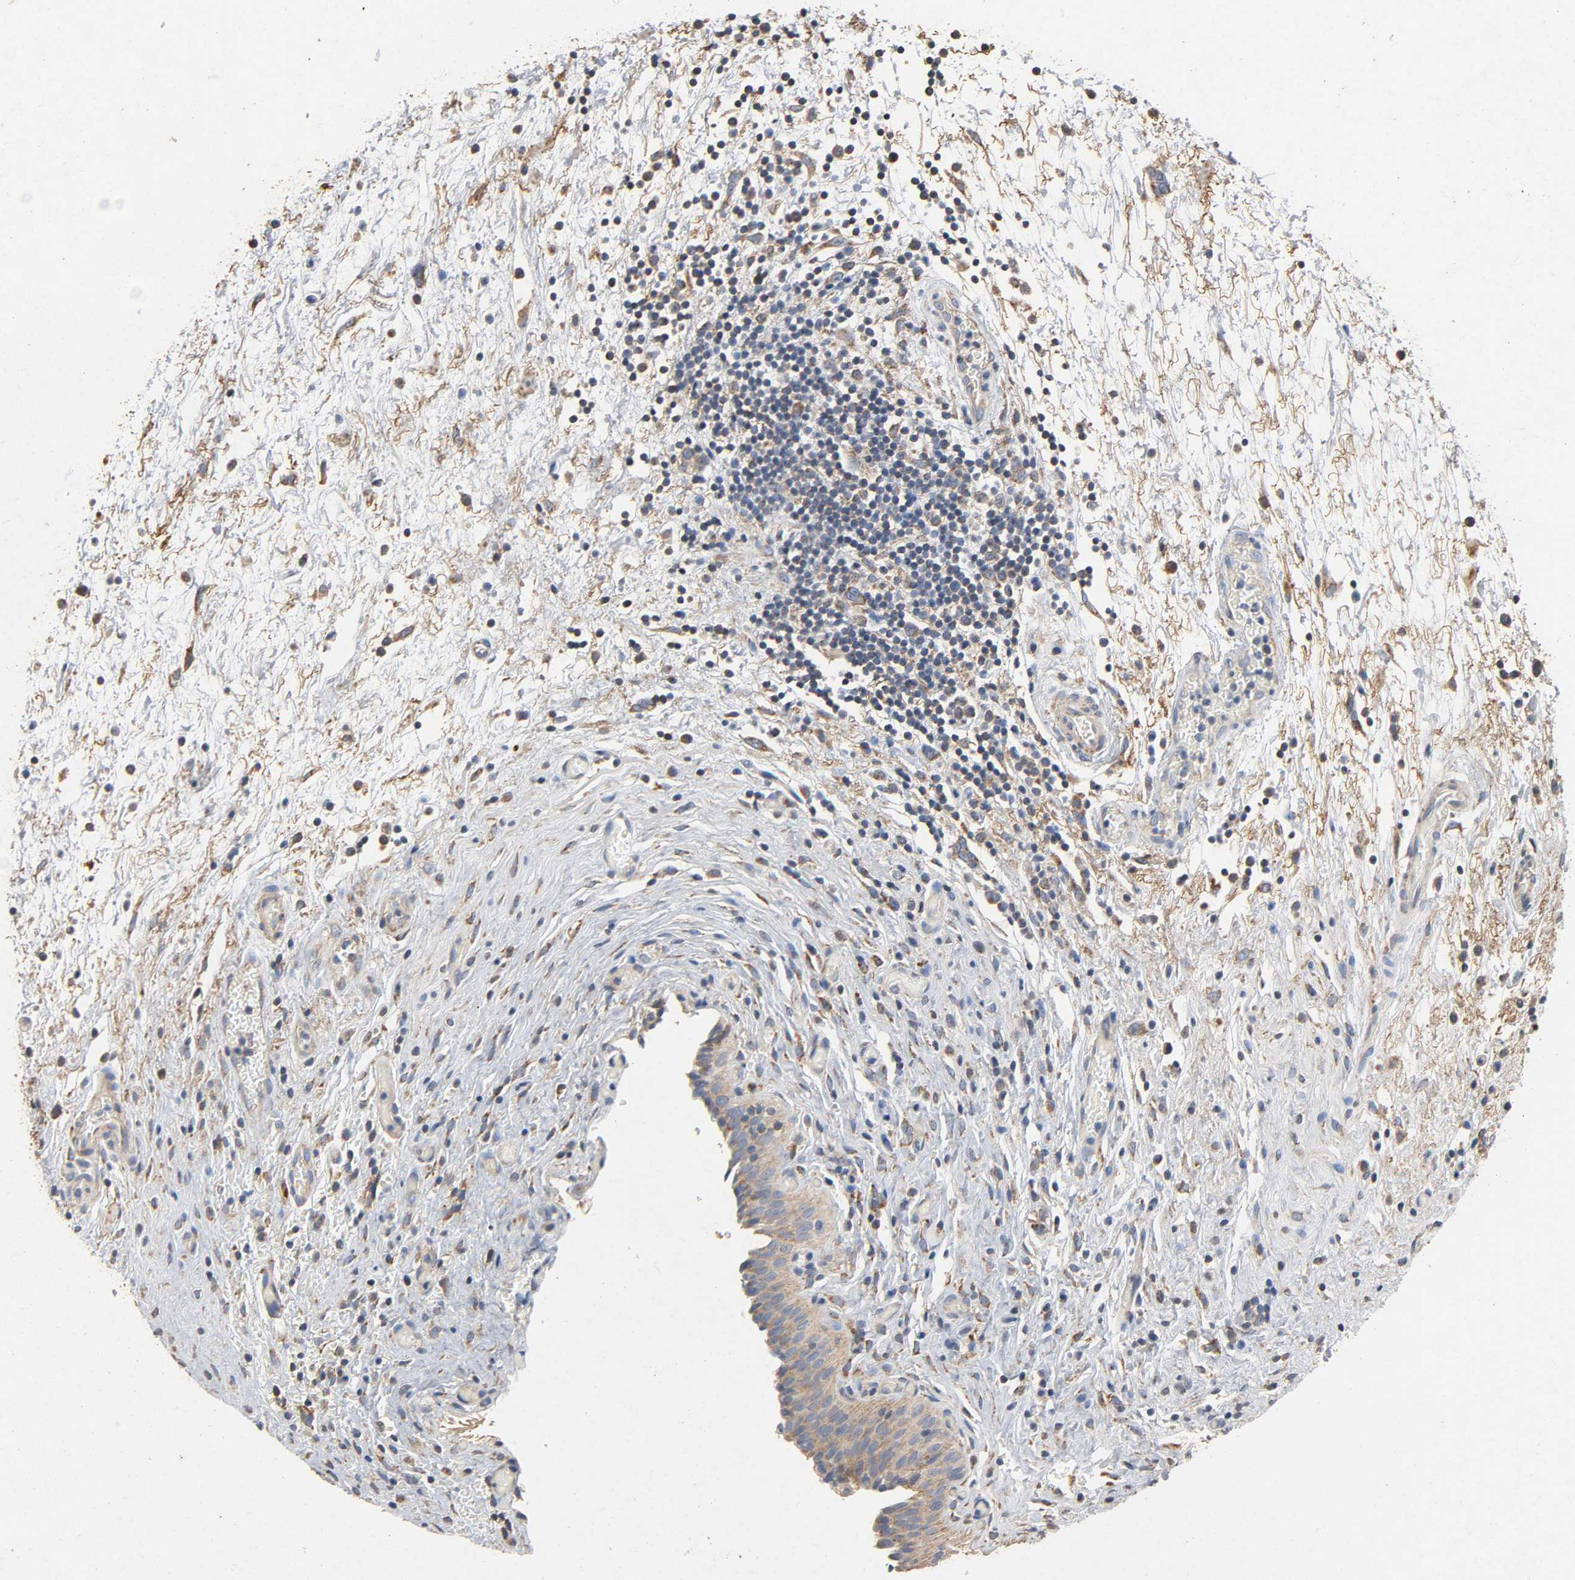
{"staining": {"intensity": "moderate", "quantity": ">75%", "location": "cytoplasmic/membranous"}, "tissue": "urinary bladder", "cell_type": "Urothelial cells", "image_type": "normal", "snomed": [{"axis": "morphology", "description": "Normal tissue, NOS"}, {"axis": "topography", "description": "Urinary bladder"}], "caption": "IHC staining of benign urinary bladder, which demonstrates medium levels of moderate cytoplasmic/membranous expression in approximately >75% of urothelial cells indicating moderate cytoplasmic/membranous protein positivity. The staining was performed using DAB (3,3'-diaminobenzidine) (brown) for protein detection and nuclei were counterstained in hematoxylin (blue).", "gene": "NDUFS3", "patient": {"sex": "male", "age": 51}}